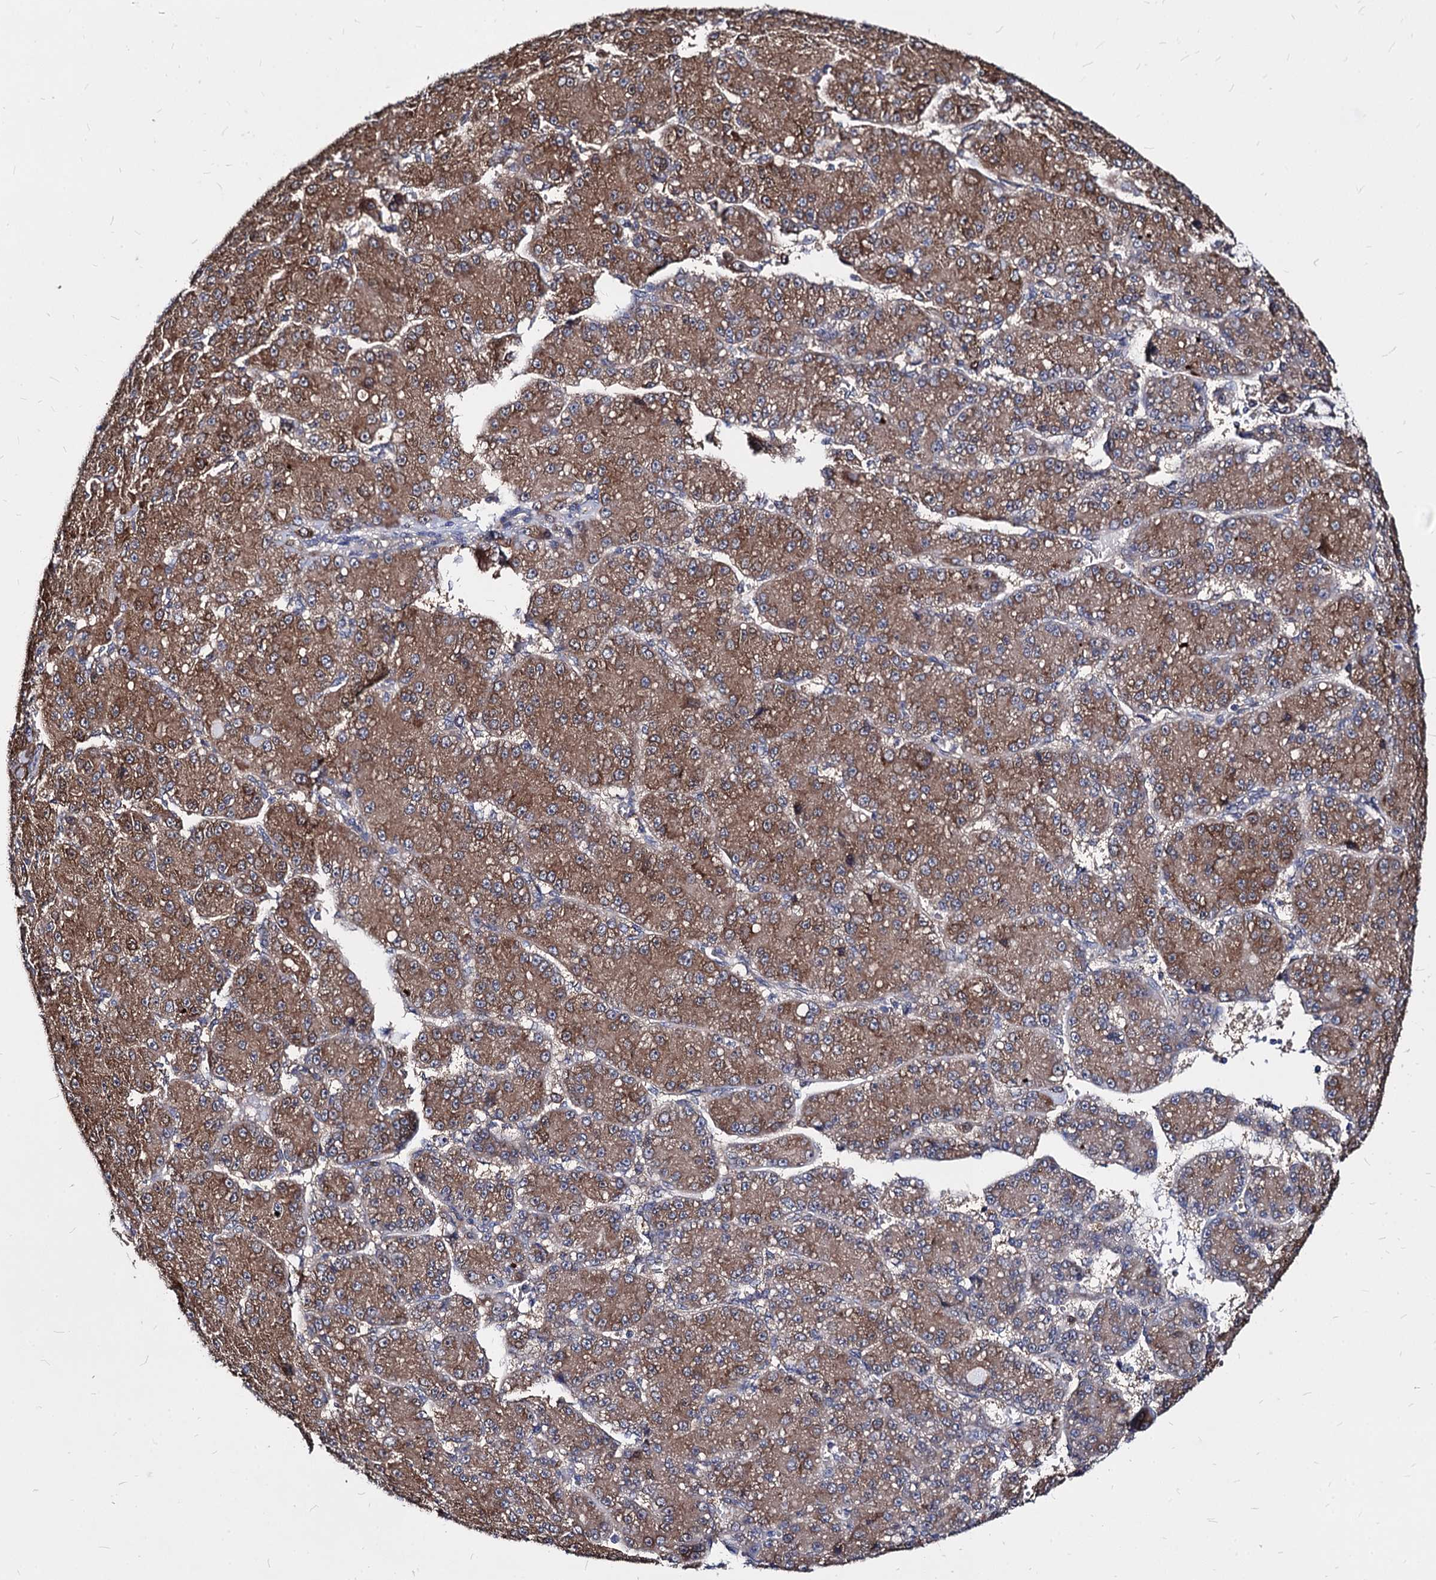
{"staining": {"intensity": "moderate", "quantity": ">75%", "location": "cytoplasmic/membranous"}, "tissue": "liver cancer", "cell_type": "Tumor cells", "image_type": "cancer", "snomed": [{"axis": "morphology", "description": "Carcinoma, Hepatocellular, NOS"}, {"axis": "topography", "description": "Liver"}], "caption": "Moderate cytoplasmic/membranous protein positivity is identified in approximately >75% of tumor cells in liver cancer (hepatocellular carcinoma).", "gene": "NME1", "patient": {"sex": "male", "age": 67}}